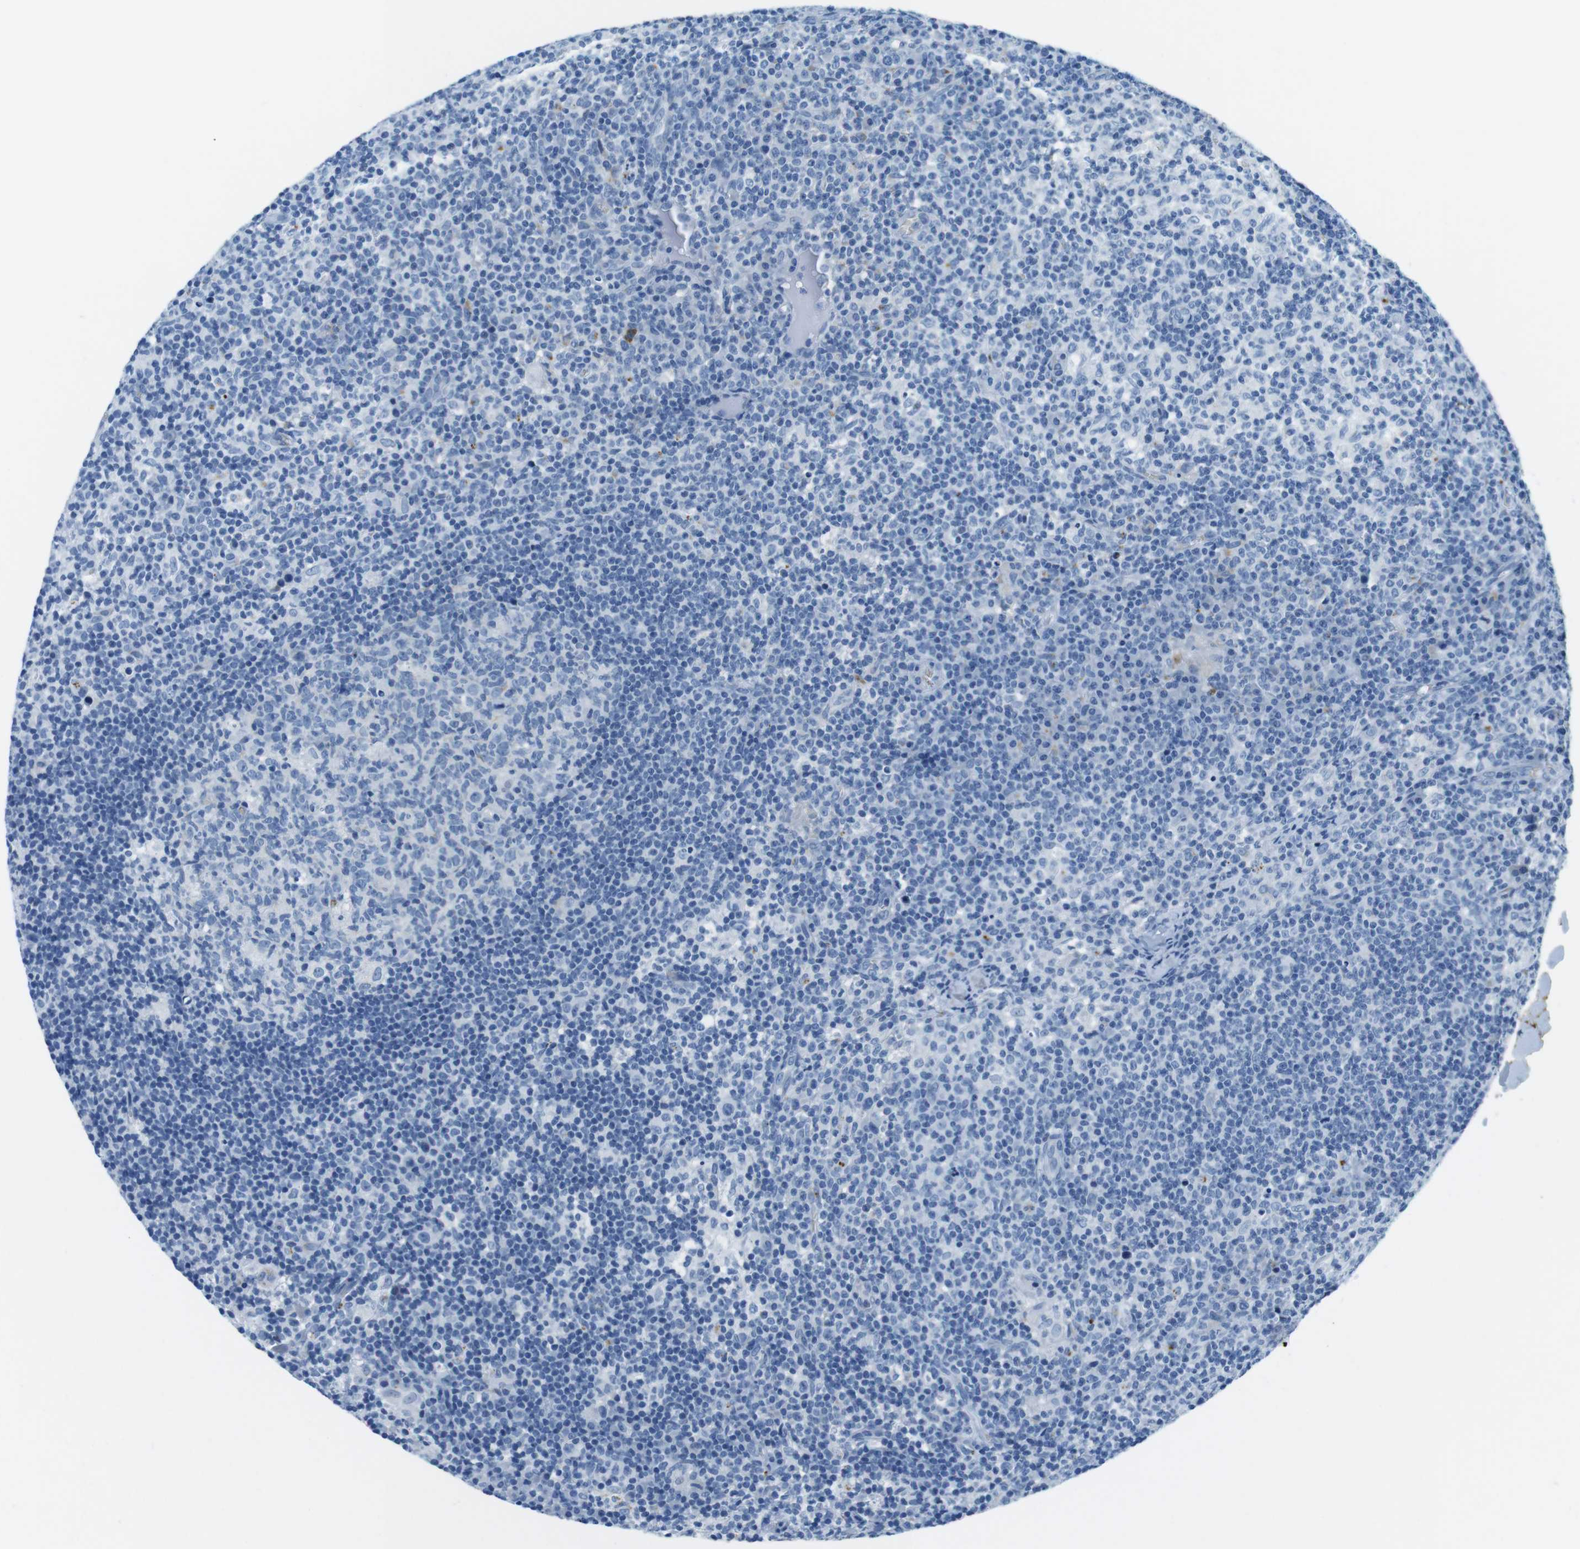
{"staining": {"intensity": "negative", "quantity": "none", "location": "none"}, "tissue": "lymph node", "cell_type": "Germinal center cells", "image_type": "normal", "snomed": [{"axis": "morphology", "description": "Normal tissue, NOS"}, {"axis": "morphology", "description": "Inflammation, NOS"}, {"axis": "topography", "description": "Lymph node"}], "caption": "This is an immunohistochemistry (IHC) image of benign human lymph node. There is no staining in germinal center cells.", "gene": "TFAP2C", "patient": {"sex": "male", "age": 55}}